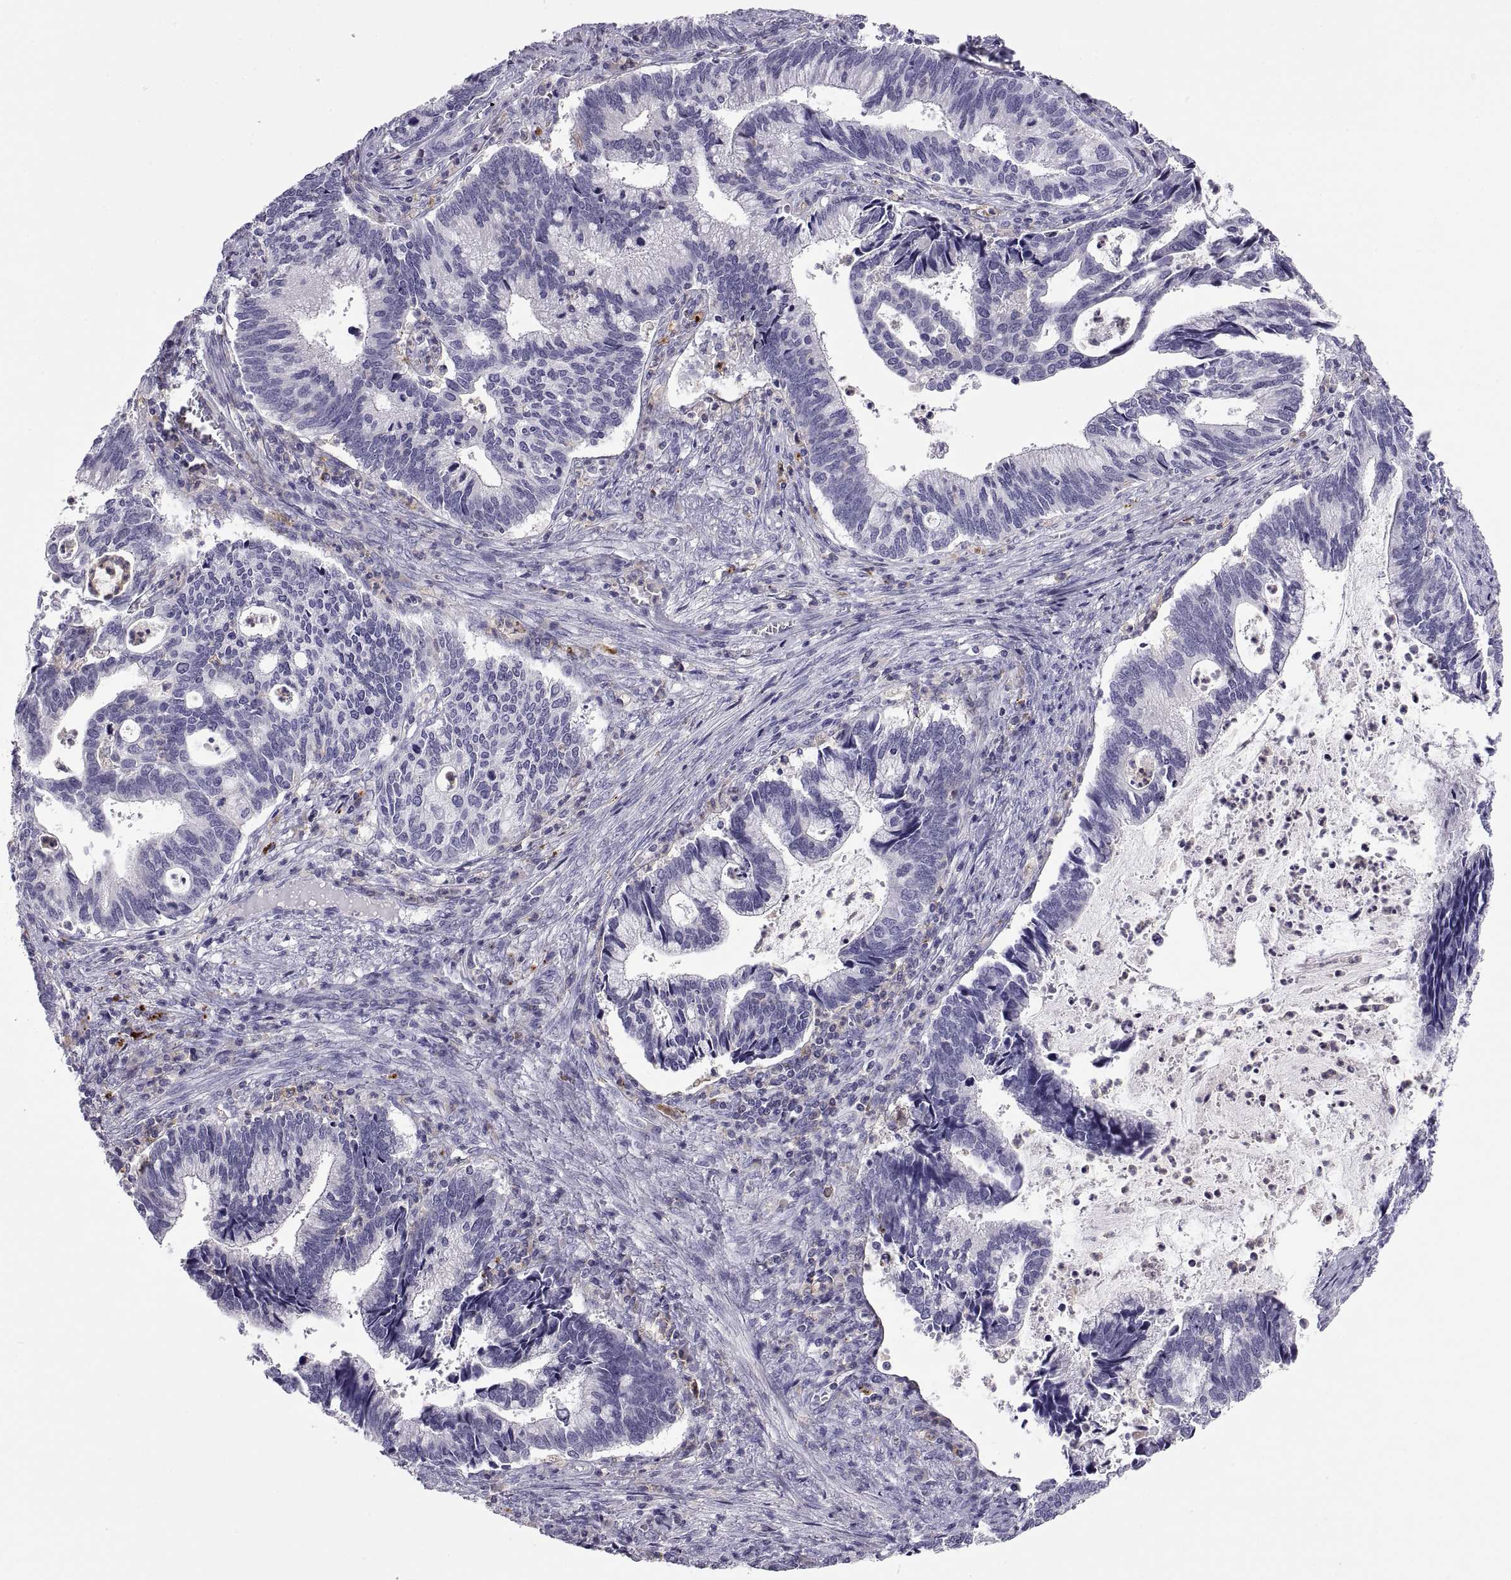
{"staining": {"intensity": "negative", "quantity": "none", "location": "none"}, "tissue": "cervical cancer", "cell_type": "Tumor cells", "image_type": "cancer", "snomed": [{"axis": "morphology", "description": "Adenocarcinoma, NOS"}, {"axis": "topography", "description": "Cervix"}], "caption": "DAB (3,3'-diaminobenzidine) immunohistochemical staining of adenocarcinoma (cervical) reveals no significant expression in tumor cells.", "gene": "RGS19", "patient": {"sex": "female", "age": 42}}